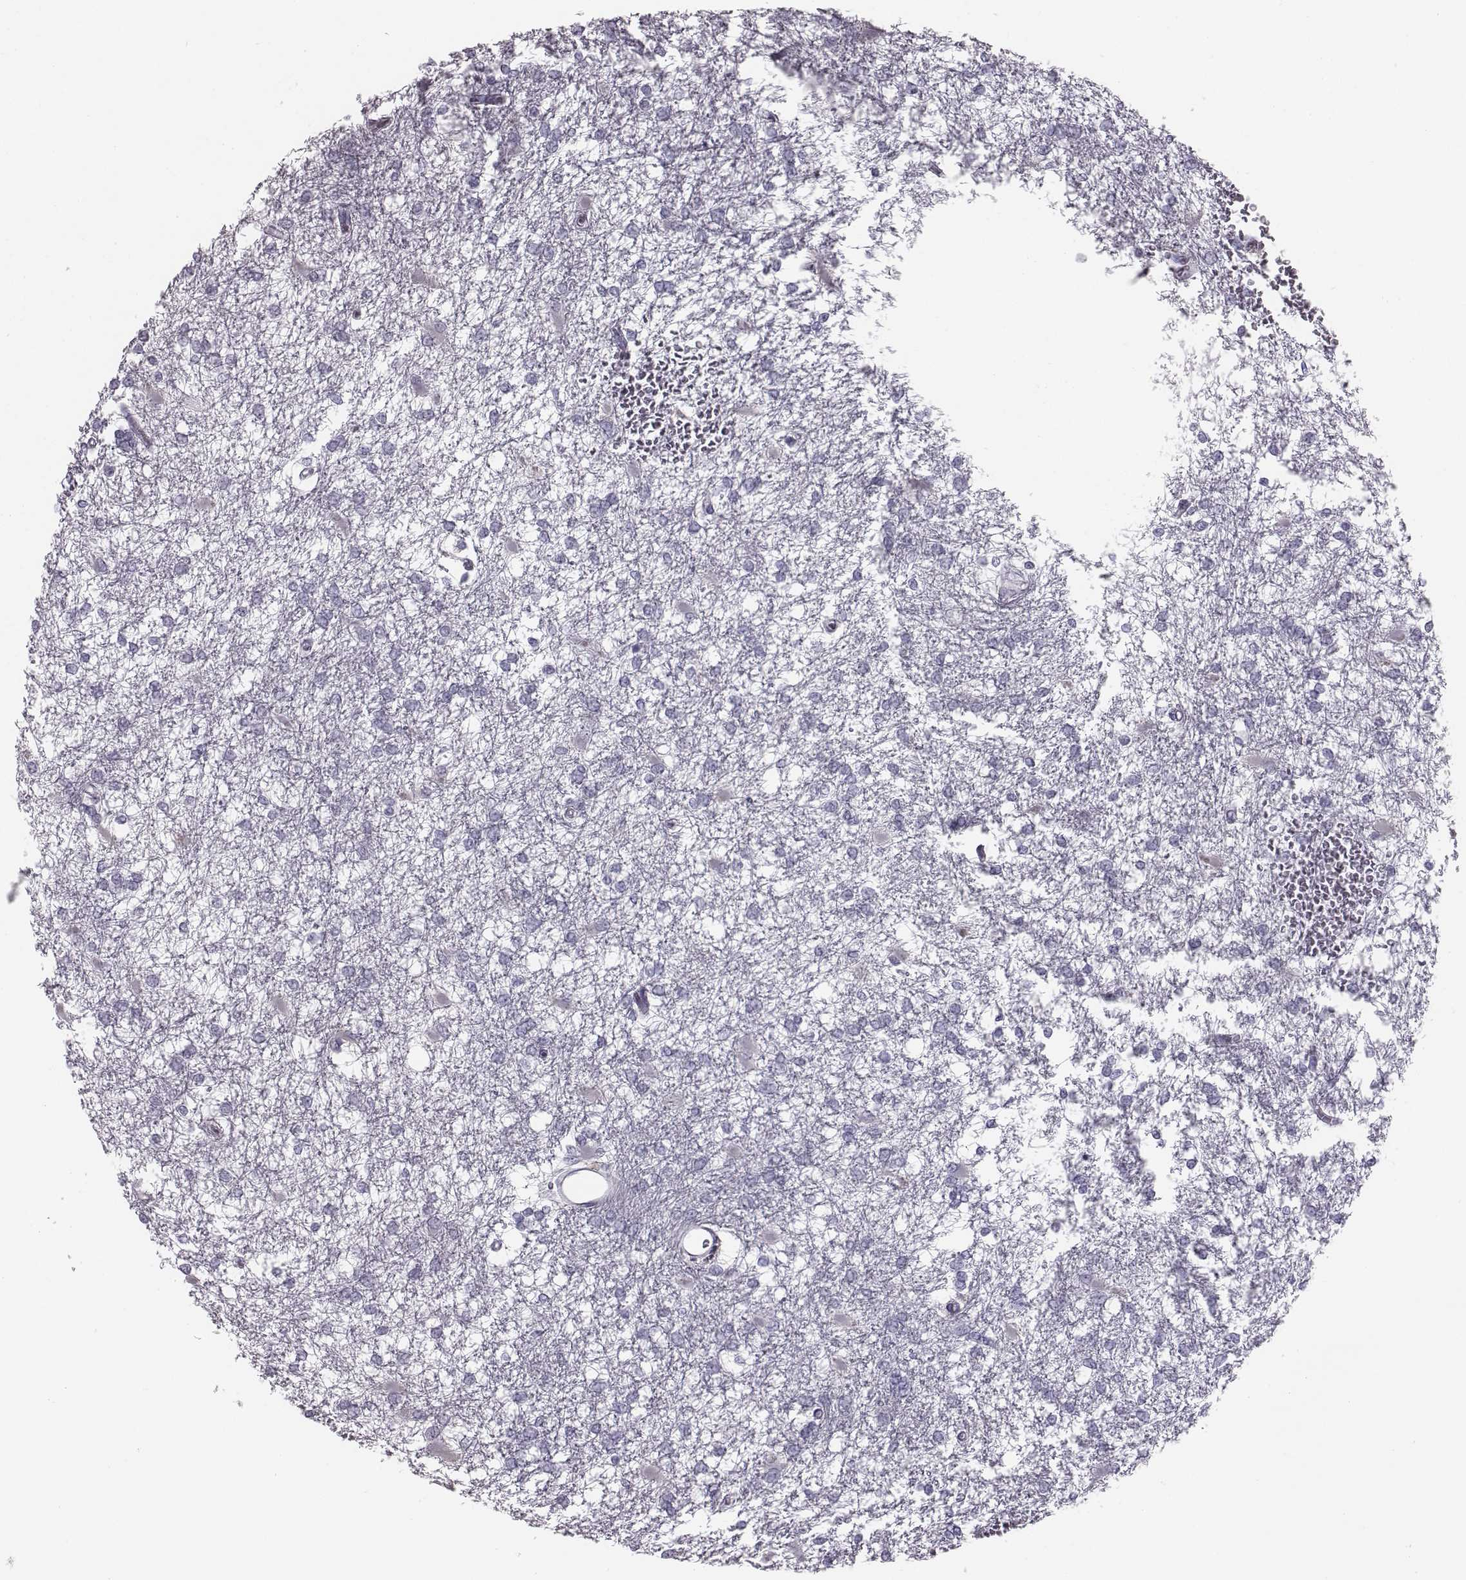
{"staining": {"intensity": "negative", "quantity": "none", "location": "none"}, "tissue": "glioma", "cell_type": "Tumor cells", "image_type": "cancer", "snomed": [{"axis": "morphology", "description": "Glioma, malignant, High grade"}, {"axis": "topography", "description": "Cerebral cortex"}], "caption": "Tumor cells are negative for protein expression in human malignant high-grade glioma.", "gene": "CRISP1", "patient": {"sex": "male", "age": 79}}